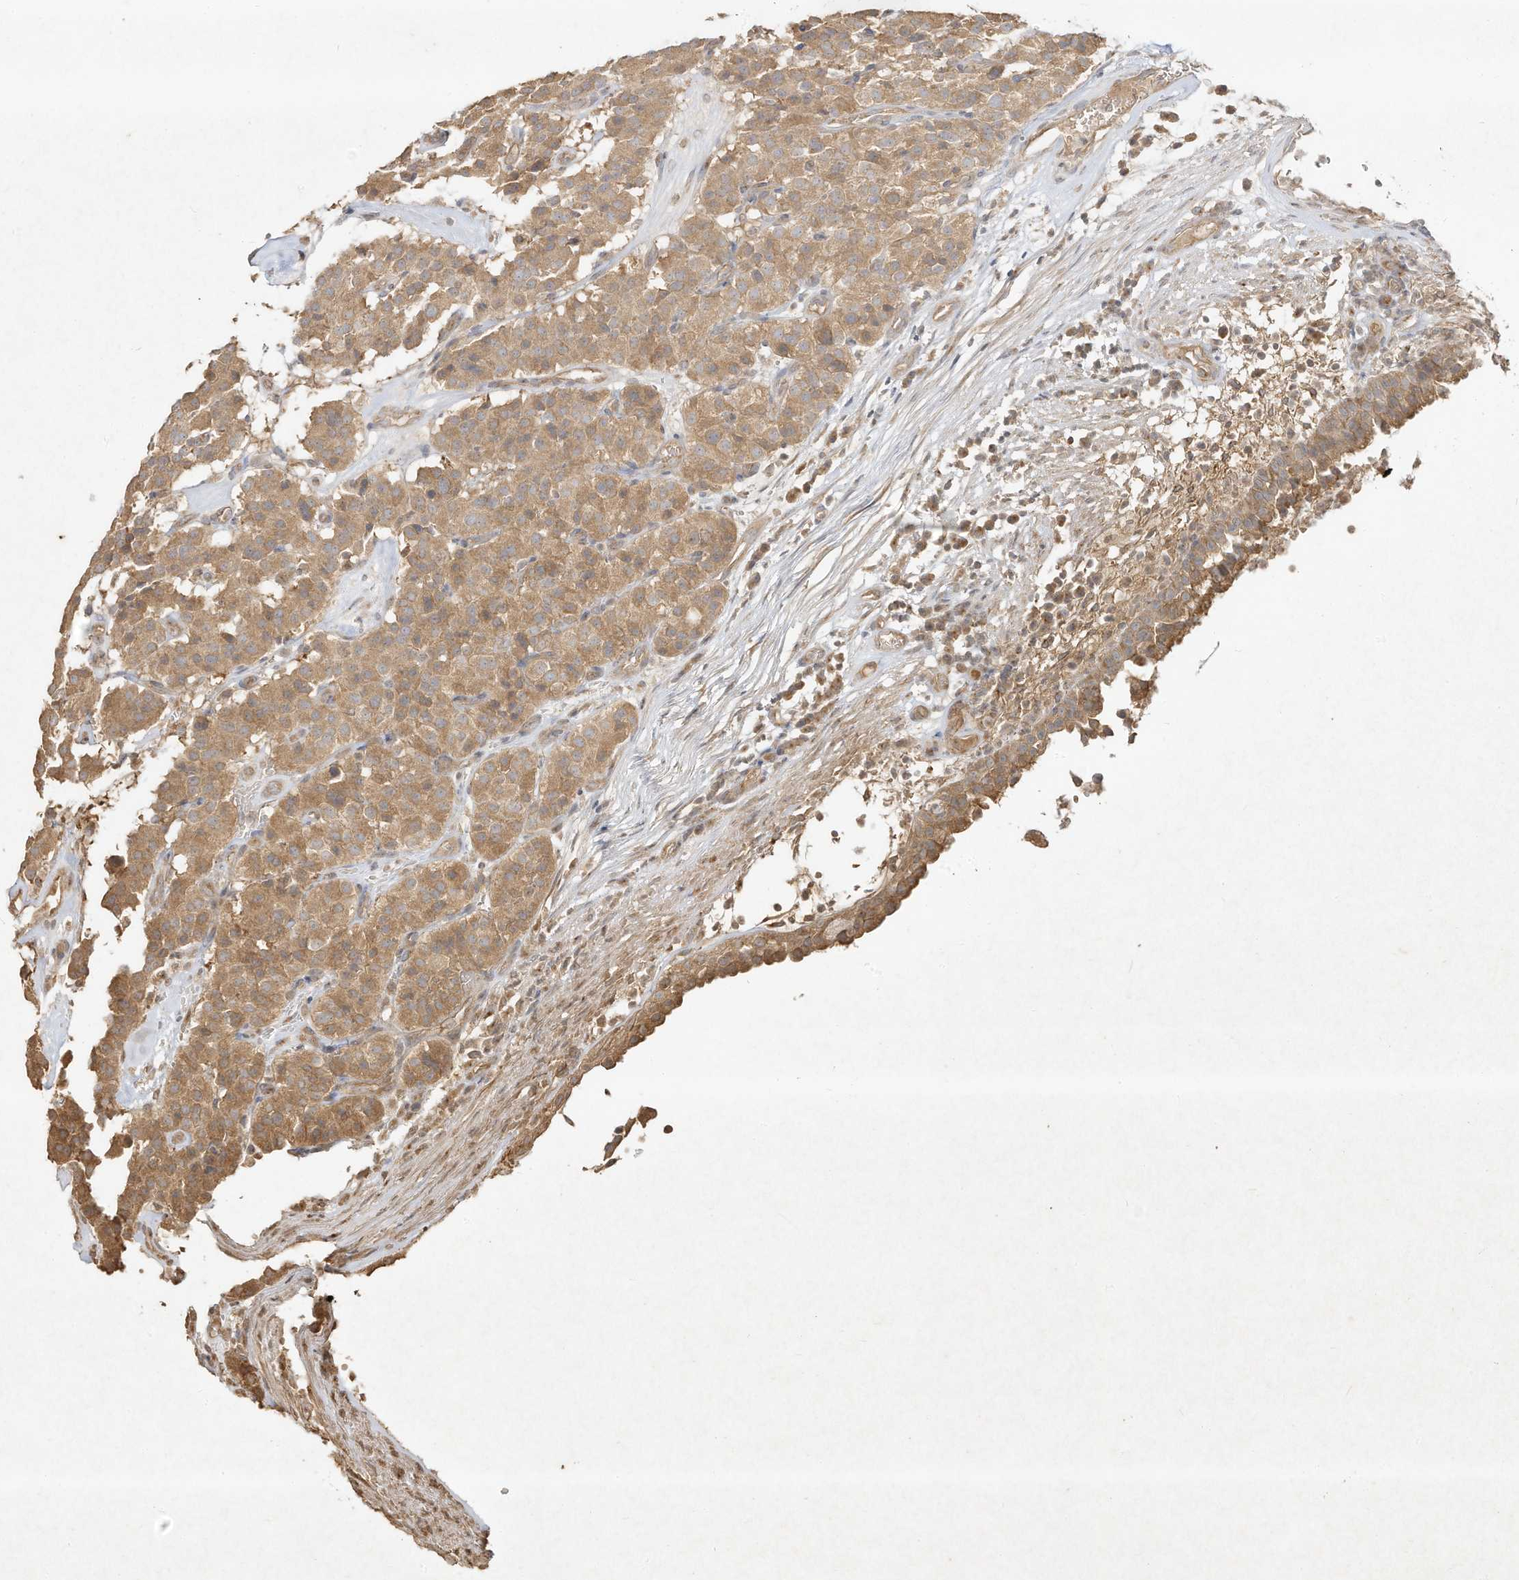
{"staining": {"intensity": "moderate", "quantity": ">75%", "location": "cytoplasmic/membranous"}, "tissue": "carcinoid", "cell_type": "Tumor cells", "image_type": "cancer", "snomed": [{"axis": "morphology", "description": "Carcinoid, malignant, NOS"}, {"axis": "topography", "description": "Lung"}], "caption": "A photomicrograph of carcinoid stained for a protein demonstrates moderate cytoplasmic/membranous brown staining in tumor cells.", "gene": "DYNC1I2", "patient": {"sex": "male", "age": 30}}